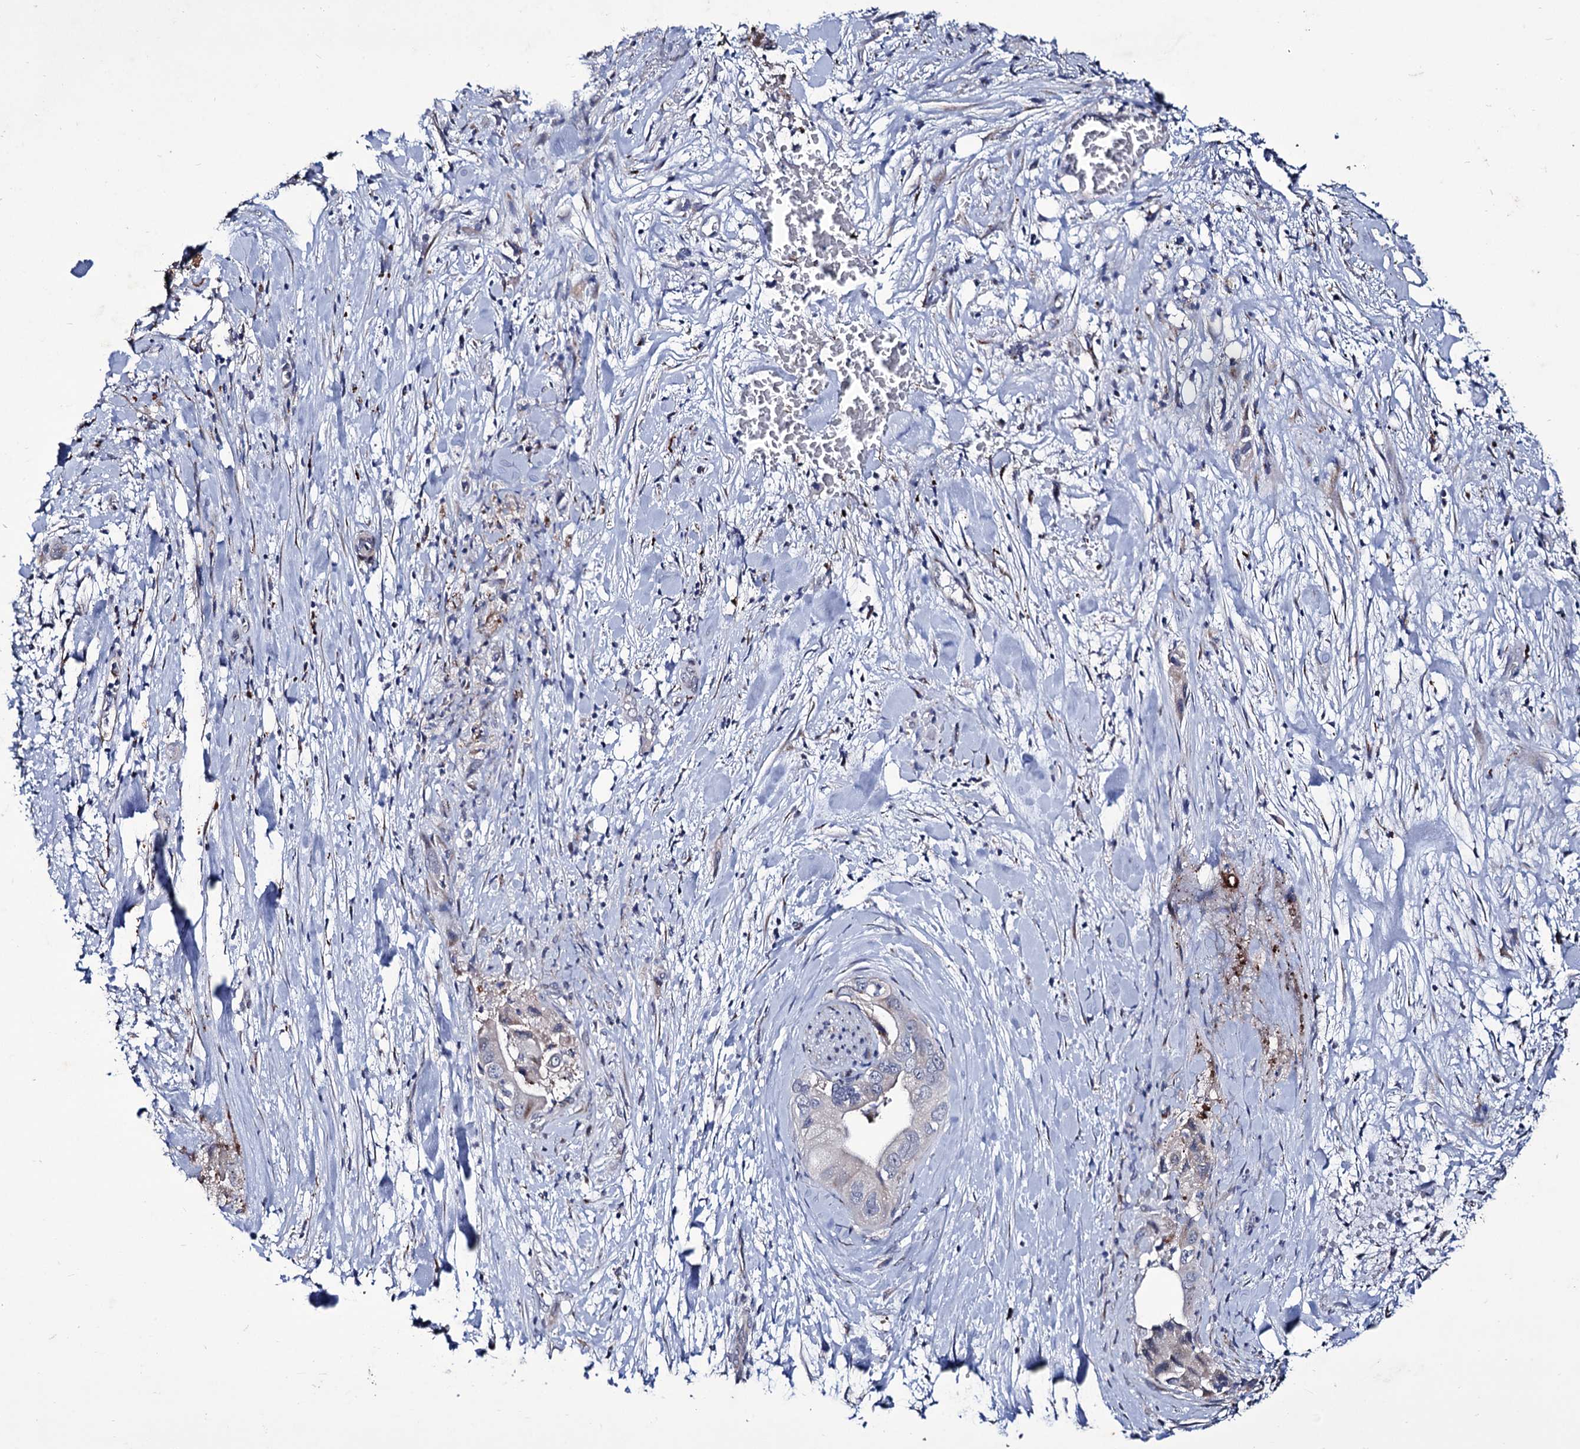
{"staining": {"intensity": "negative", "quantity": "none", "location": "none"}, "tissue": "pancreatic cancer", "cell_type": "Tumor cells", "image_type": "cancer", "snomed": [{"axis": "morphology", "description": "Adenocarcinoma, NOS"}, {"axis": "topography", "description": "Pancreas"}], "caption": "Tumor cells show no significant protein positivity in pancreatic cancer (adenocarcinoma).", "gene": "TUBGCP5", "patient": {"sex": "female", "age": 78}}